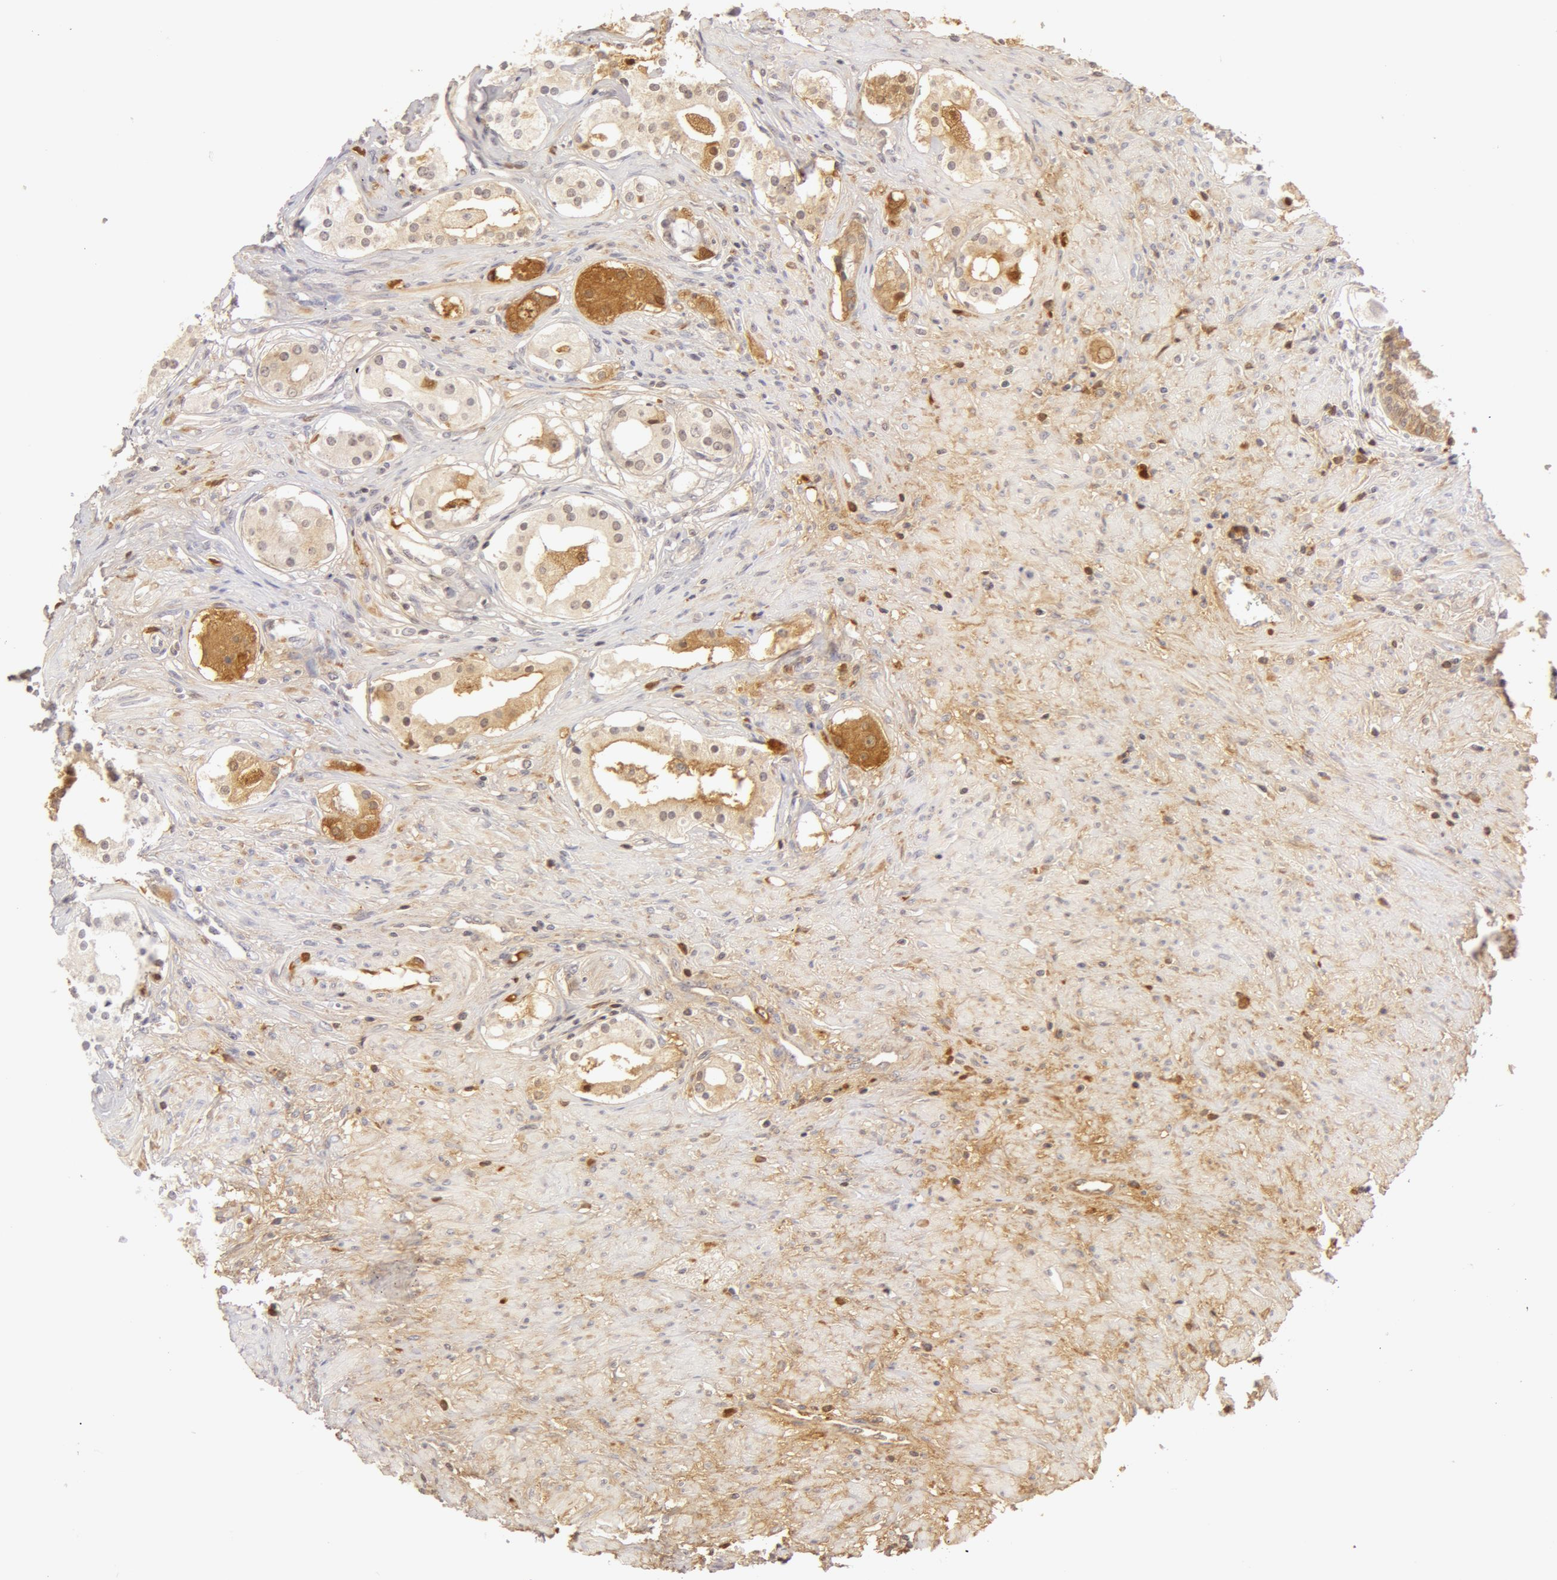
{"staining": {"intensity": "negative", "quantity": "none", "location": "none"}, "tissue": "prostate cancer", "cell_type": "Tumor cells", "image_type": "cancer", "snomed": [{"axis": "morphology", "description": "Adenocarcinoma, Medium grade"}, {"axis": "topography", "description": "Prostate"}], "caption": "A photomicrograph of prostate medium-grade adenocarcinoma stained for a protein exhibits no brown staining in tumor cells. Brightfield microscopy of IHC stained with DAB (brown) and hematoxylin (blue), captured at high magnification.", "gene": "AHSG", "patient": {"sex": "male", "age": 73}}